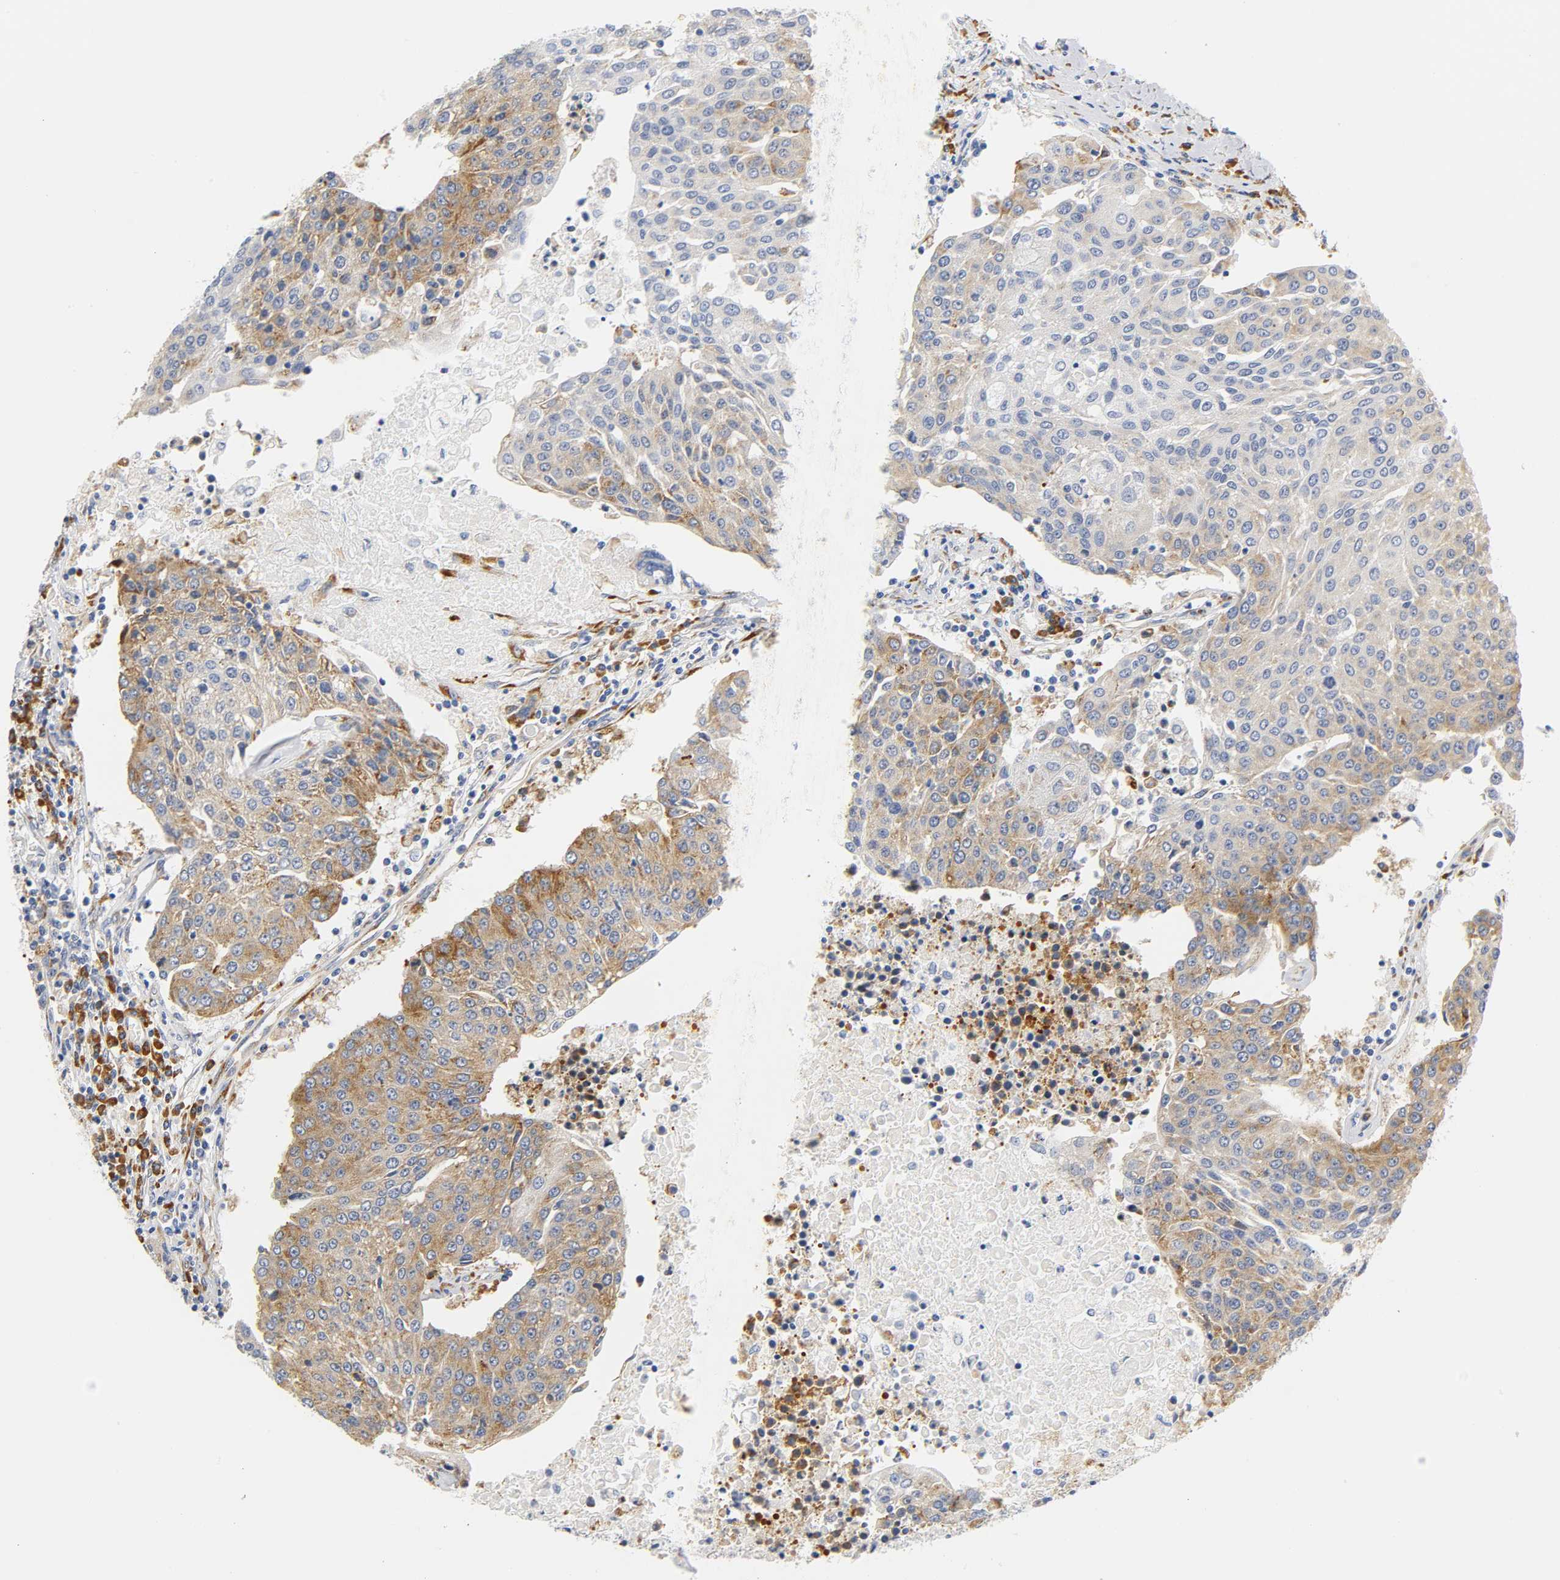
{"staining": {"intensity": "moderate", "quantity": "25%-75%", "location": "cytoplasmic/membranous"}, "tissue": "urothelial cancer", "cell_type": "Tumor cells", "image_type": "cancer", "snomed": [{"axis": "morphology", "description": "Urothelial carcinoma, High grade"}, {"axis": "topography", "description": "Urinary bladder"}], "caption": "Moderate cytoplasmic/membranous staining is present in about 25%-75% of tumor cells in urothelial cancer.", "gene": "REL", "patient": {"sex": "female", "age": 85}}